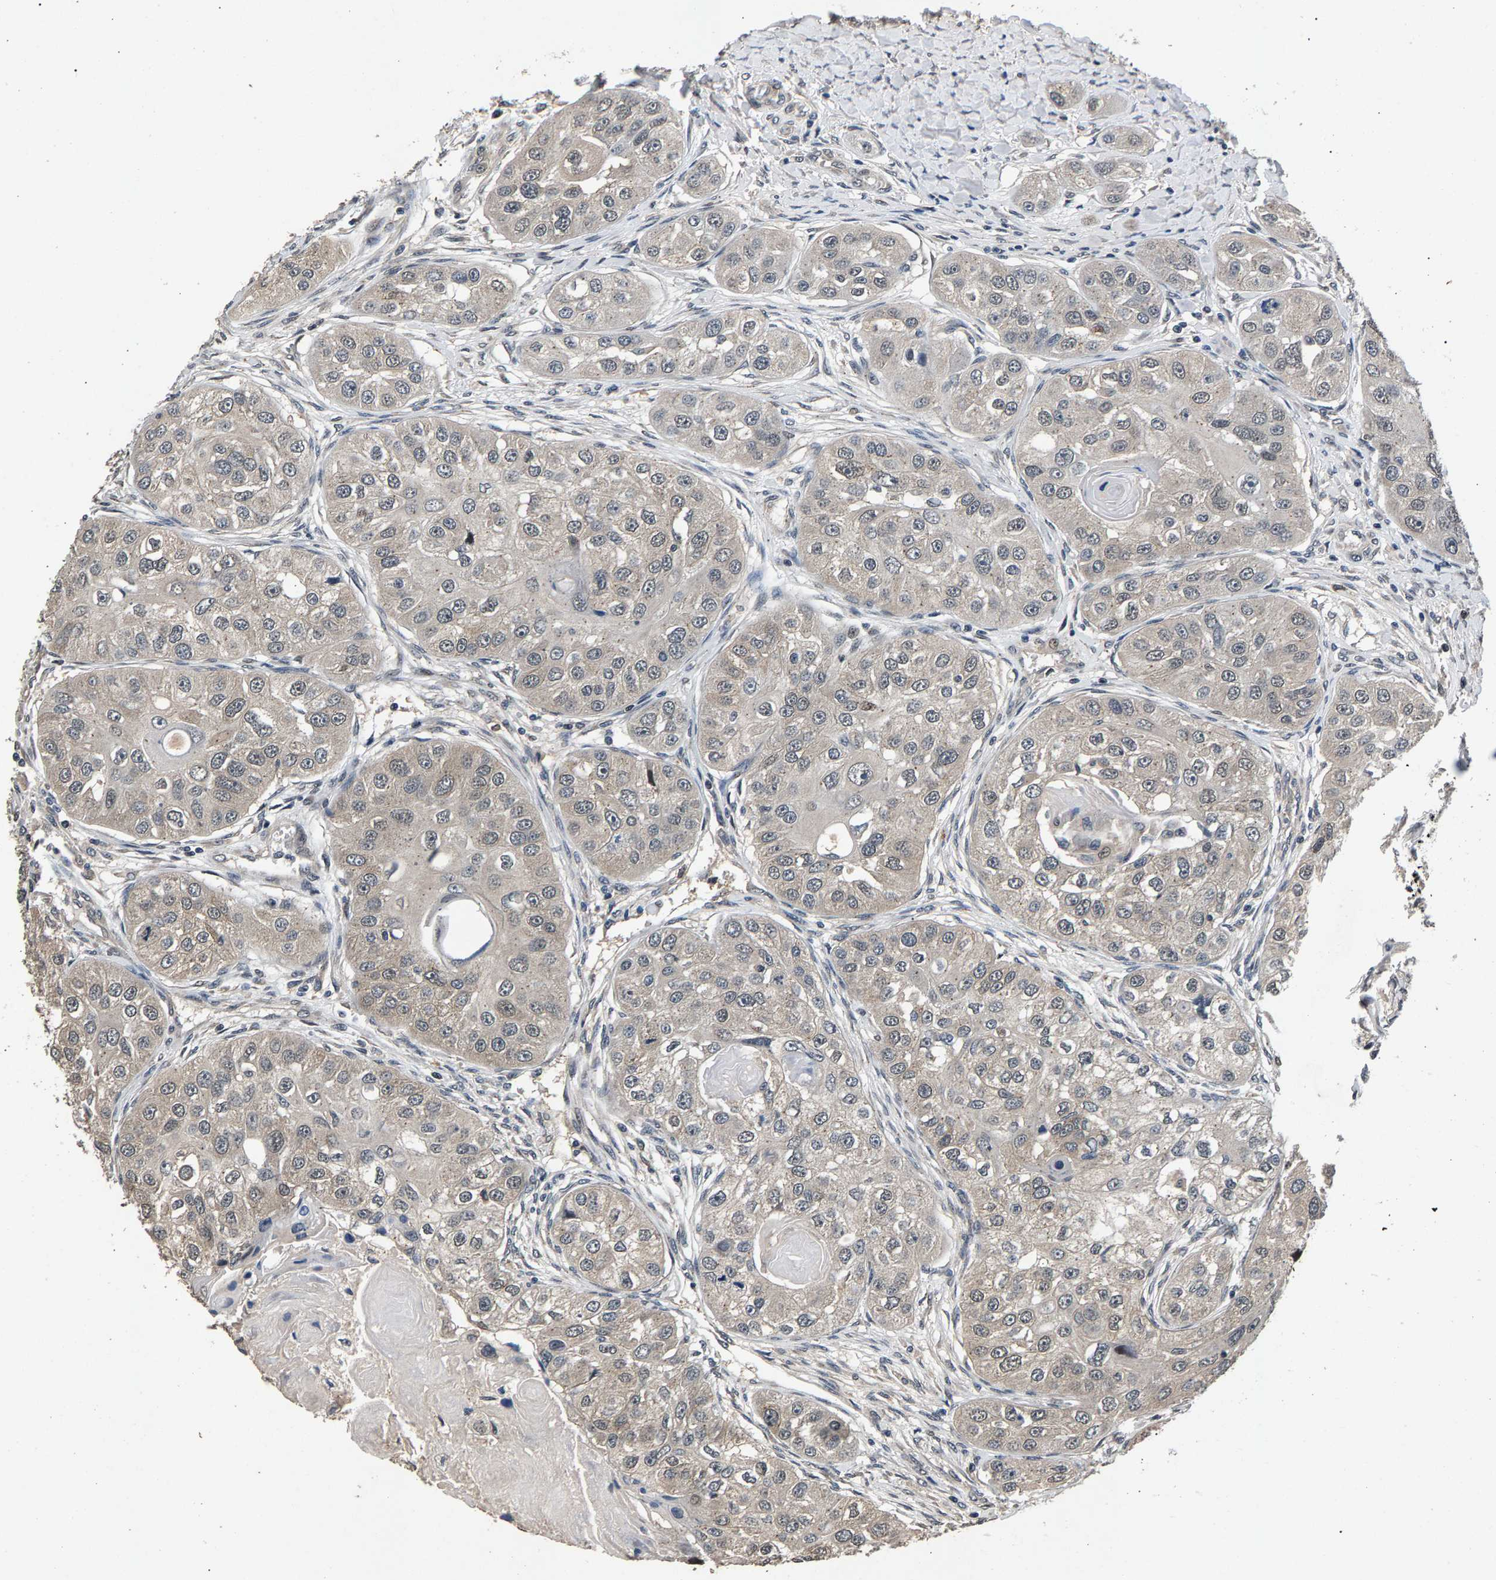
{"staining": {"intensity": "weak", "quantity": "<25%", "location": "cytoplasmic/membranous"}, "tissue": "head and neck cancer", "cell_type": "Tumor cells", "image_type": "cancer", "snomed": [{"axis": "morphology", "description": "Normal tissue, NOS"}, {"axis": "morphology", "description": "Squamous cell carcinoma, NOS"}, {"axis": "topography", "description": "Skeletal muscle"}, {"axis": "topography", "description": "Head-Neck"}], "caption": "An immunohistochemistry (IHC) micrograph of head and neck cancer is shown. There is no staining in tumor cells of head and neck cancer.", "gene": "RBM33", "patient": {"sex": "male", "age": 51}}